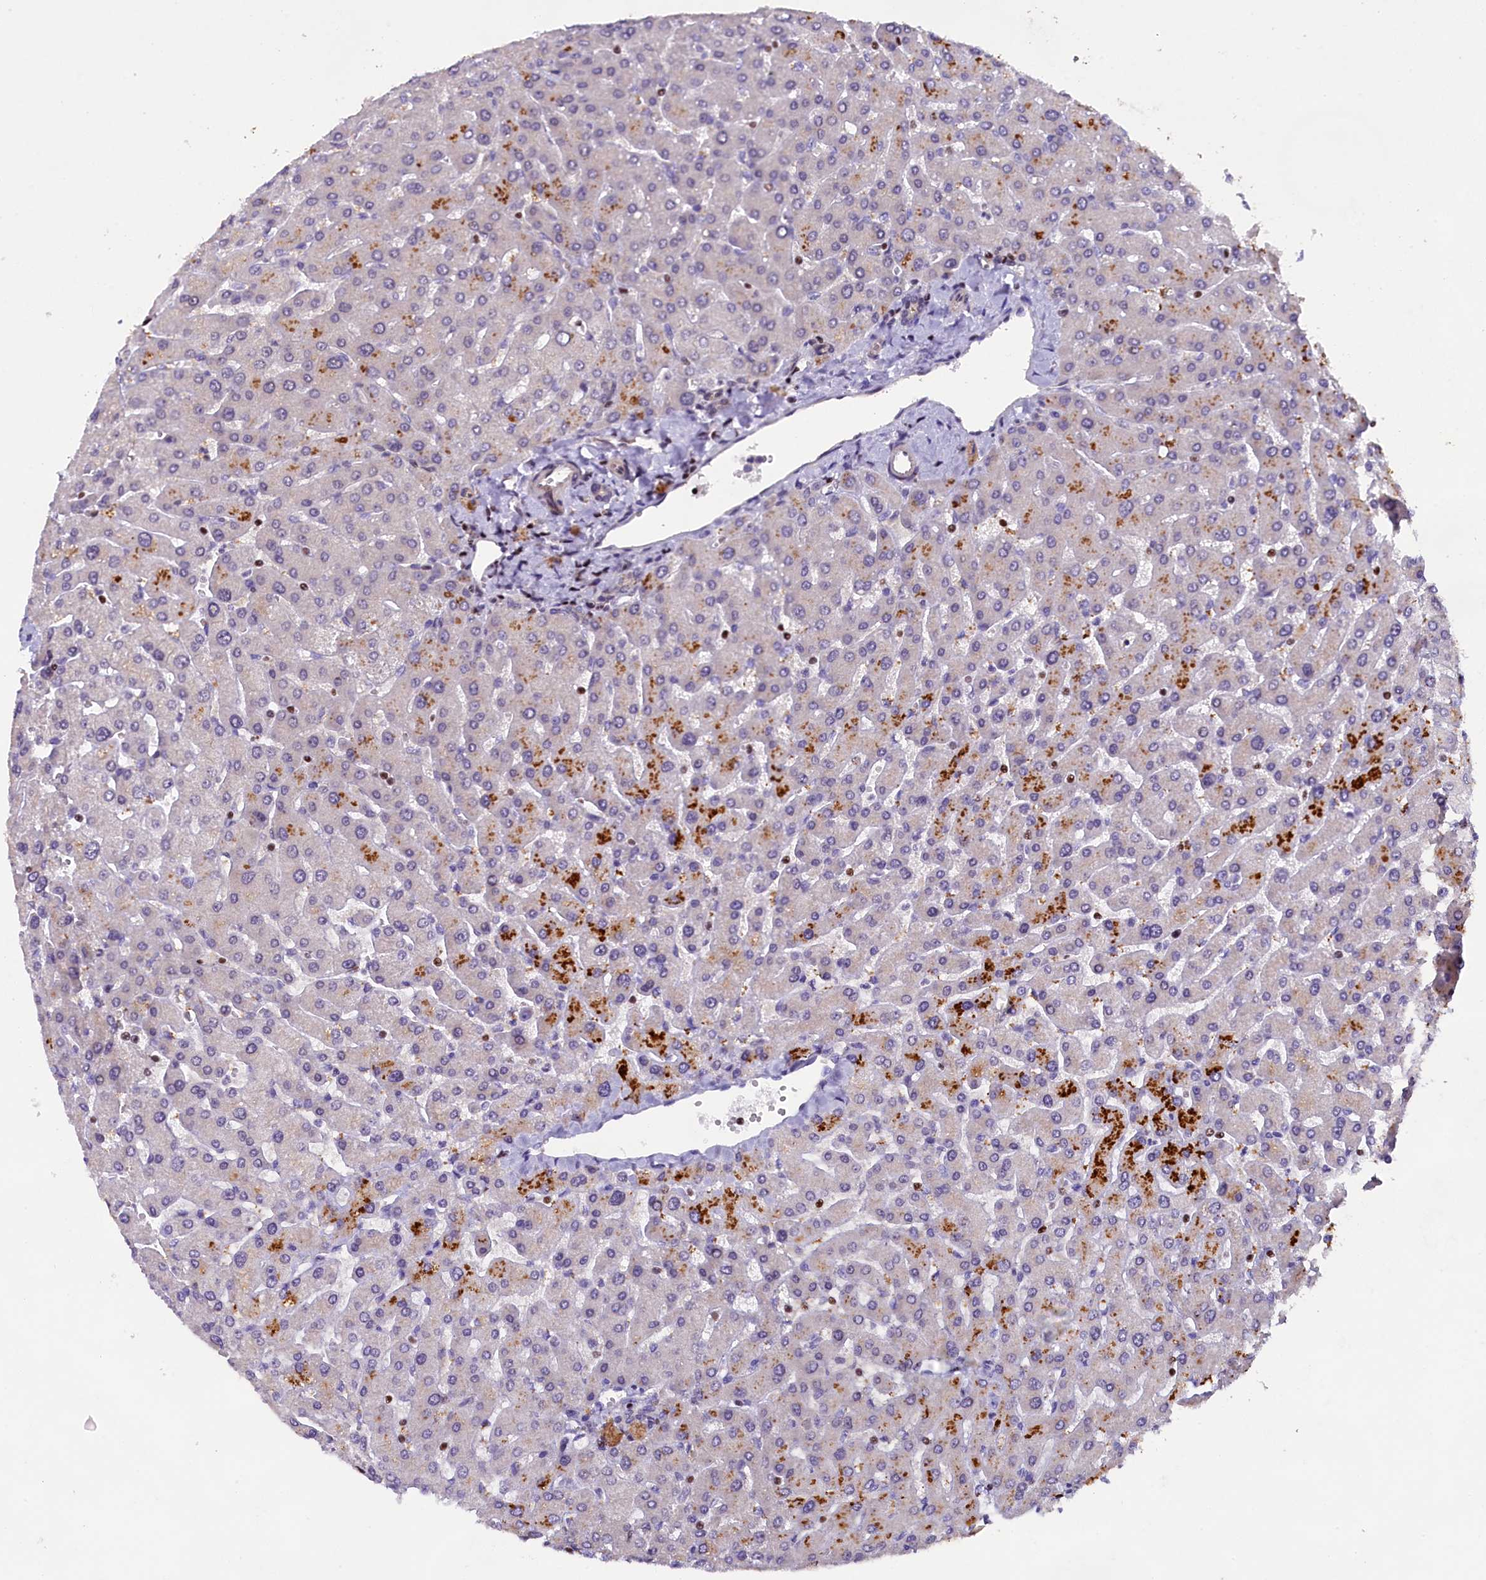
{"staining": {"intensity": "negative", "quantity": "none", "location": "none"}, "tissue": "liver", "cell_type": "Cholangiocytes", "image_type": "normal", "snomed": [{"axis": "morphology", "description": "Normal tissue, NOS"}, {"axis": "topography", "description": "Liver"}], "caption": "IHC image of unremarkable liver: human liver stained with DAB (3,3'-diaminobenzidine) displays no significant protein positivity in cholangiocytes. Brightfield microscopy of immunohistochemistry (IHC) stained with DAB (brown) and hematoxylin (blue), captured at high magnification.", "gene": "SP4", "patient": {"sex": "male", "age": 55}}